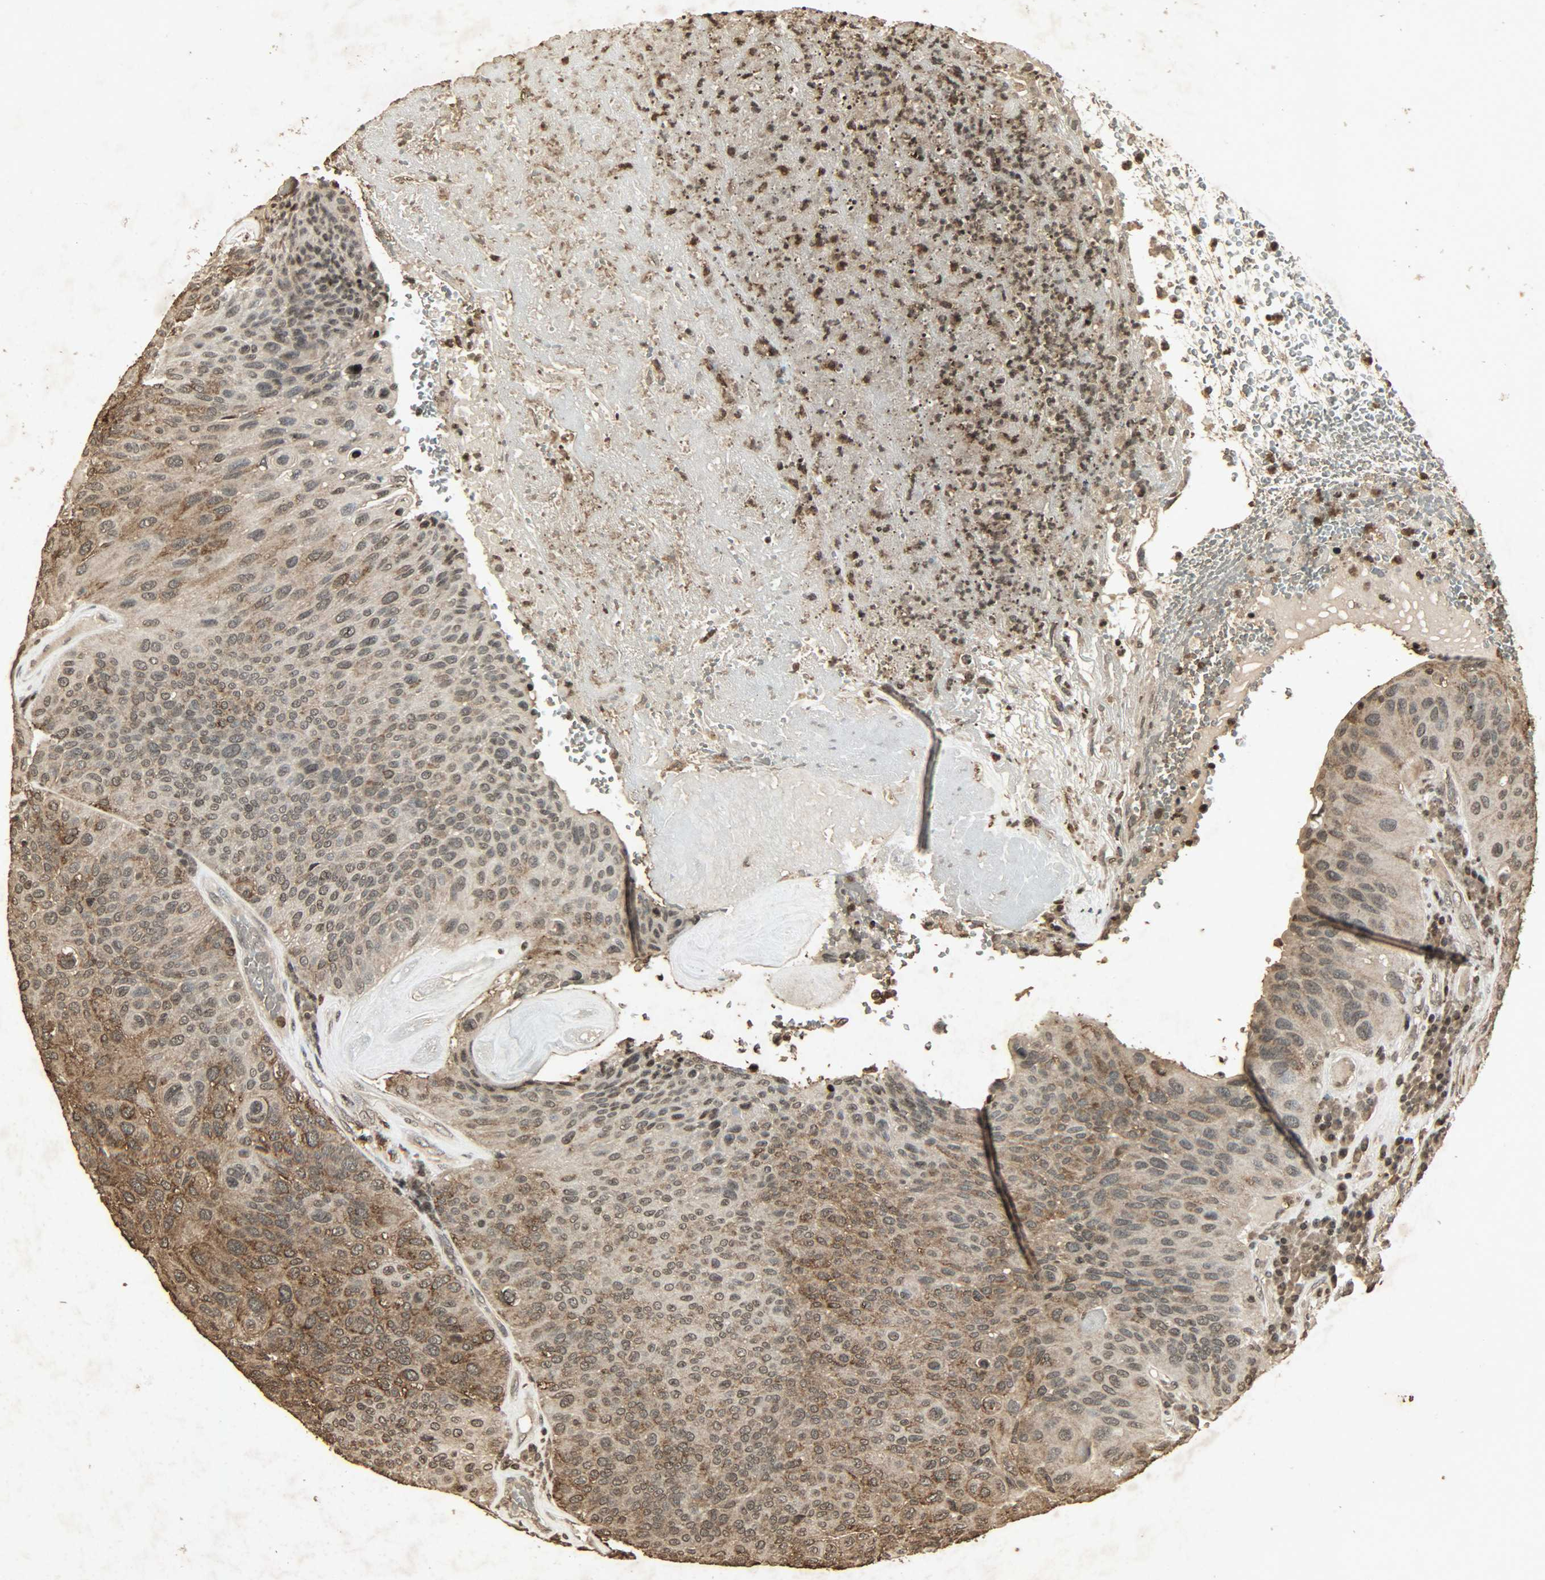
{"staining": {"intensity": "moderate", "quantity": ">75%", "location": "cytoplasmic/membranous,nuclear"}, "tissue": "urothelial cancer", "cell_type": "Tumor cells", "image_type": "cancer", "snomed": [{"axis": "morphology", "description": "Urothelial carcinoma, High grade"}, {"axis": "topography", "description": "Urinary bladder"}], "caption": "DAB immunohistochemical staining of human urothelial carcinoma (high-grade) reveals moderate cytoplasmic/membranous and nuclear protein positivity in approximately >75% of tumor cells.", "gene": "PPP3R1", "patient": {"sex": "male", "age": 66}}